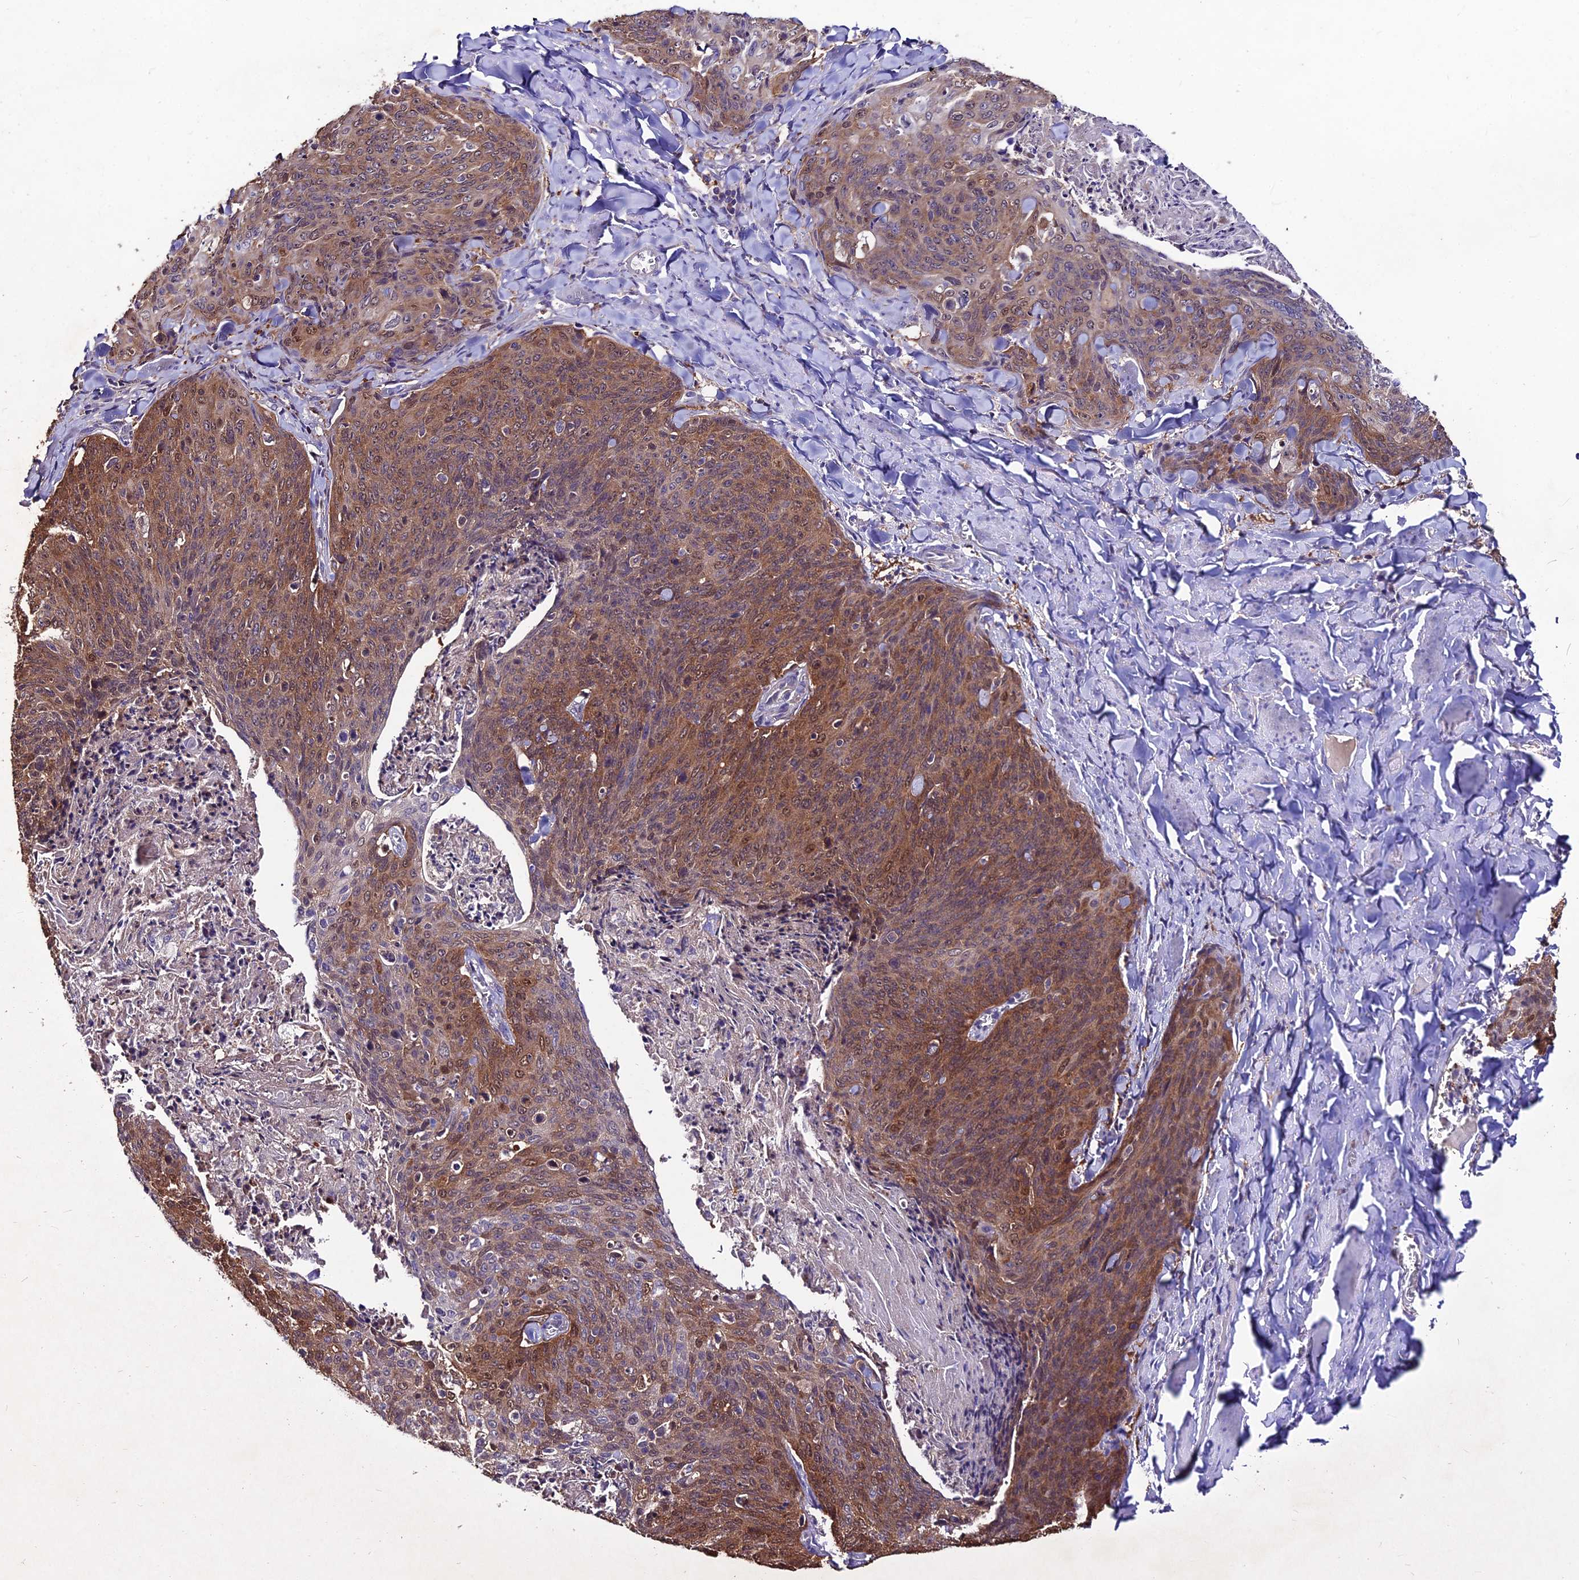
{"staining": {"intensity": "moderate", "quantity": ">75%", "location": "cytoplasmic/membranous,nuclear"}, "tissue": "skin cancer", "cell_type": "Tumor cells", "image_type": "cancer", "snomed": [{"axis": "morphology", "description": "Squamous cell carcinoma, NOS"}, {"axis": "topography", "description": "Skin"}, {"axis": "topography", "description": "Vulva"}], "caption": "Immunohistochemistry micrograph of skin cancer stained for a protein (brown), which shows medium levels of moderate cytoplasmic/membranous and nuclear positivity in approximately >75% of tumor cells.", "gene": "LGALS7", "patient": {"sex": "female", "age": 85}}